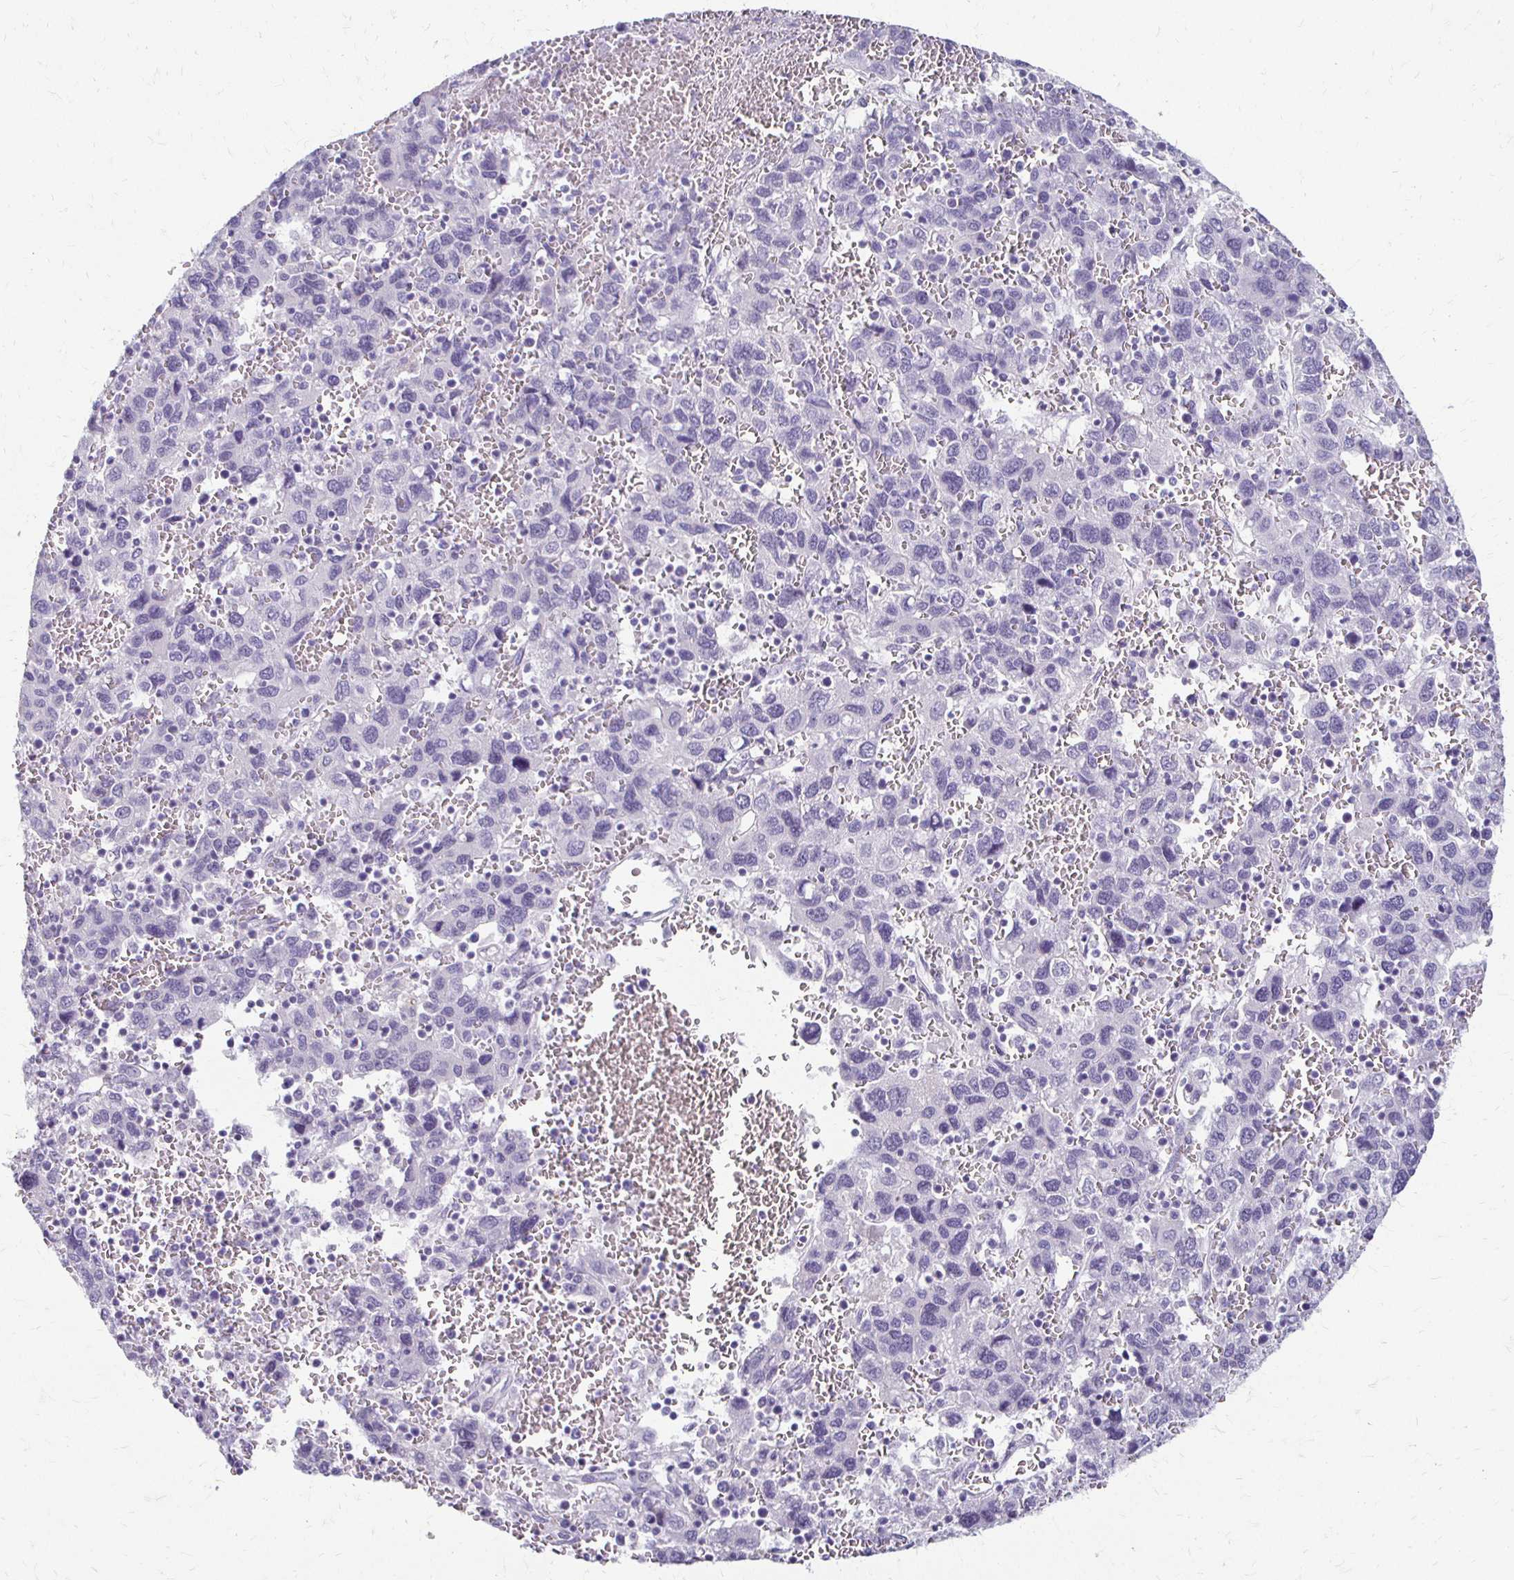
{"staining": {"intensity": "negative", "quantity": "none", "location": "none"}, "tissue": "liver cancer", "cell_type": "Tumor cells", "image_type": "cancer", "snomed": [{"axis": "morphology", "description": "Carcinoma, Hepatocellular, NOS"}, {"axis": "topography", "description": "Liver"}], "caption": "A high-resolution photomicrograph shows immunohistochemistry (IHC) staining of hepatocellular carcinoma (liver), which displays no significant staining in tumor cells.", "gene": "ACP5", "patient": {"sex": "male", "age": 69}}